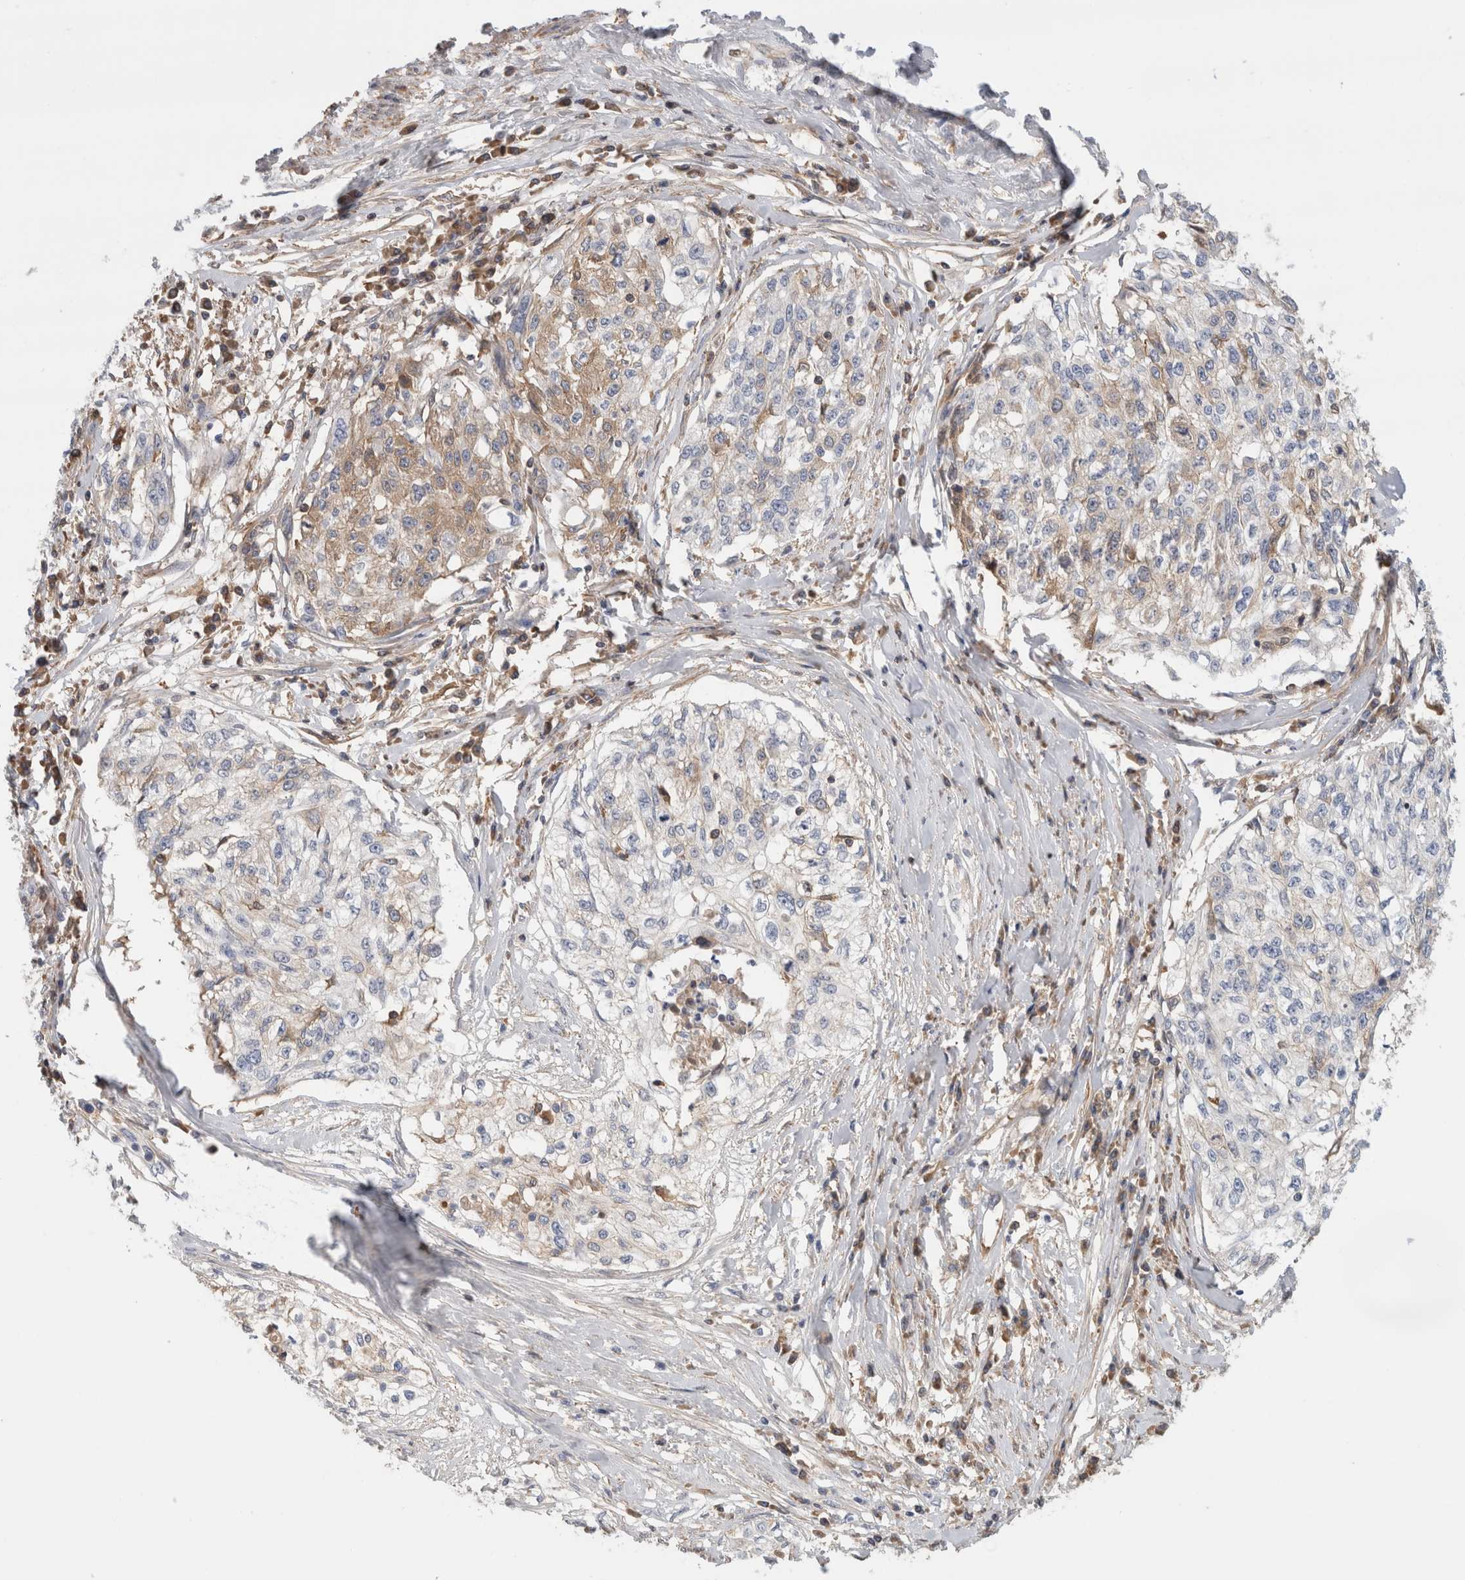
{"staining": {"intensity": "weak", "quantity": "<25%", "location": "cytoplasmic/membranous"}, "tissue": "cervical cancer", "cell_type": "Tumor cells", "image_type": "cancer", "snomed": [{"axis": "morphology", "description": "Squamous cell carcinoma, NOS"}, {"axis": "topography", "description": "Cervix"}], "caption": "An image of squamous cell carcinoma (cervical) stained for a protein reveals no brown staining in tumor cells.", "gene": "CFI", "patient": {"sex": "female", "age": 57}}